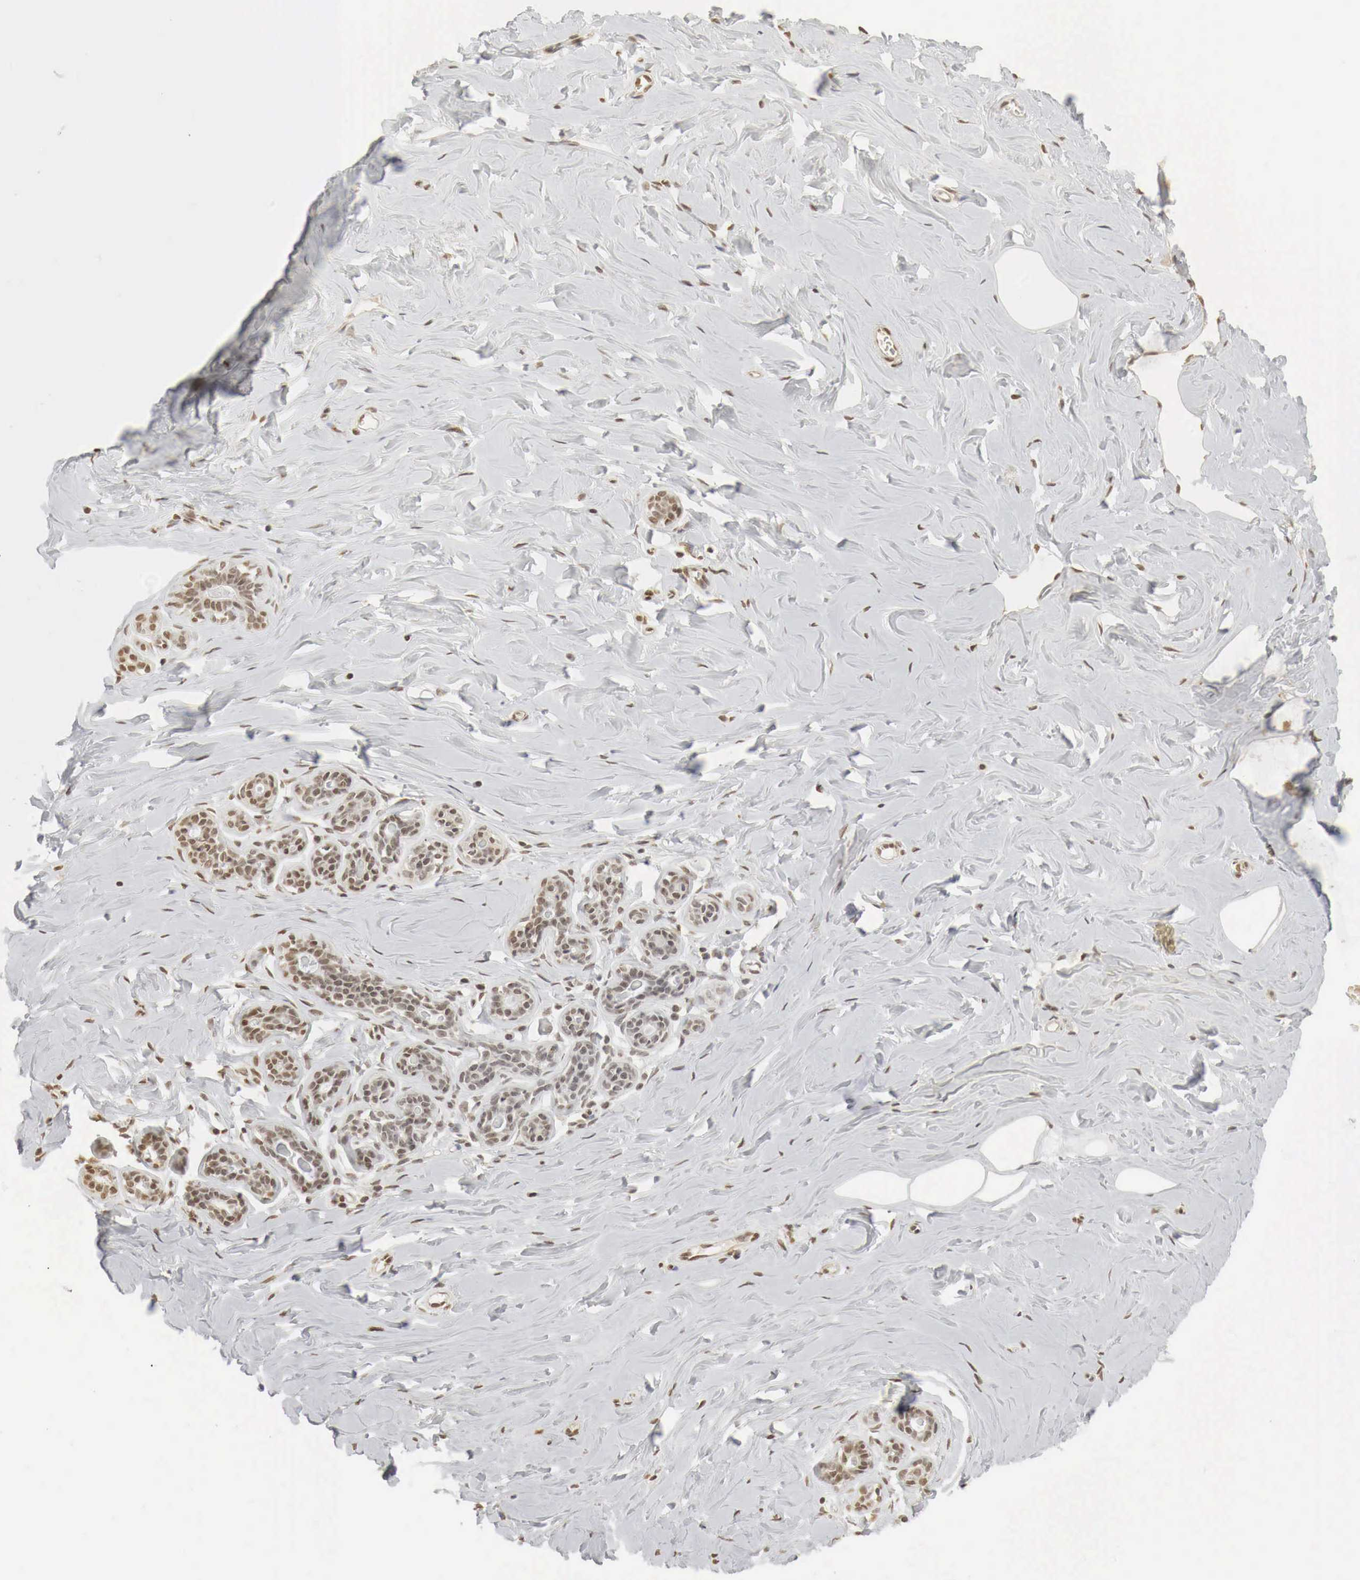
{"staining": {"intensity": "negative", "quantity": "none", "location": "none"}, "tissue": "breast", "cell_type": "Adipocytes", "image_type": "normal", "snomed": [{"axis": "morphology", "description": "Normal tissue, NOS"}, {"axis": "topography", "description": "Breast"}], "caption": "An immunohistochemistry (IHC) photomicrograph of unremarkable breast is shown. There is no staining in adipocytes of breast. Brightfield microscopy of immunohistochemistry stained with DAB (3,3'-diaminobenzidine) (brown) and hematoxylin (blue), captured at high magnification.", "gene": "ERBB4", "patient": {"sex": "female", "age": 45}}